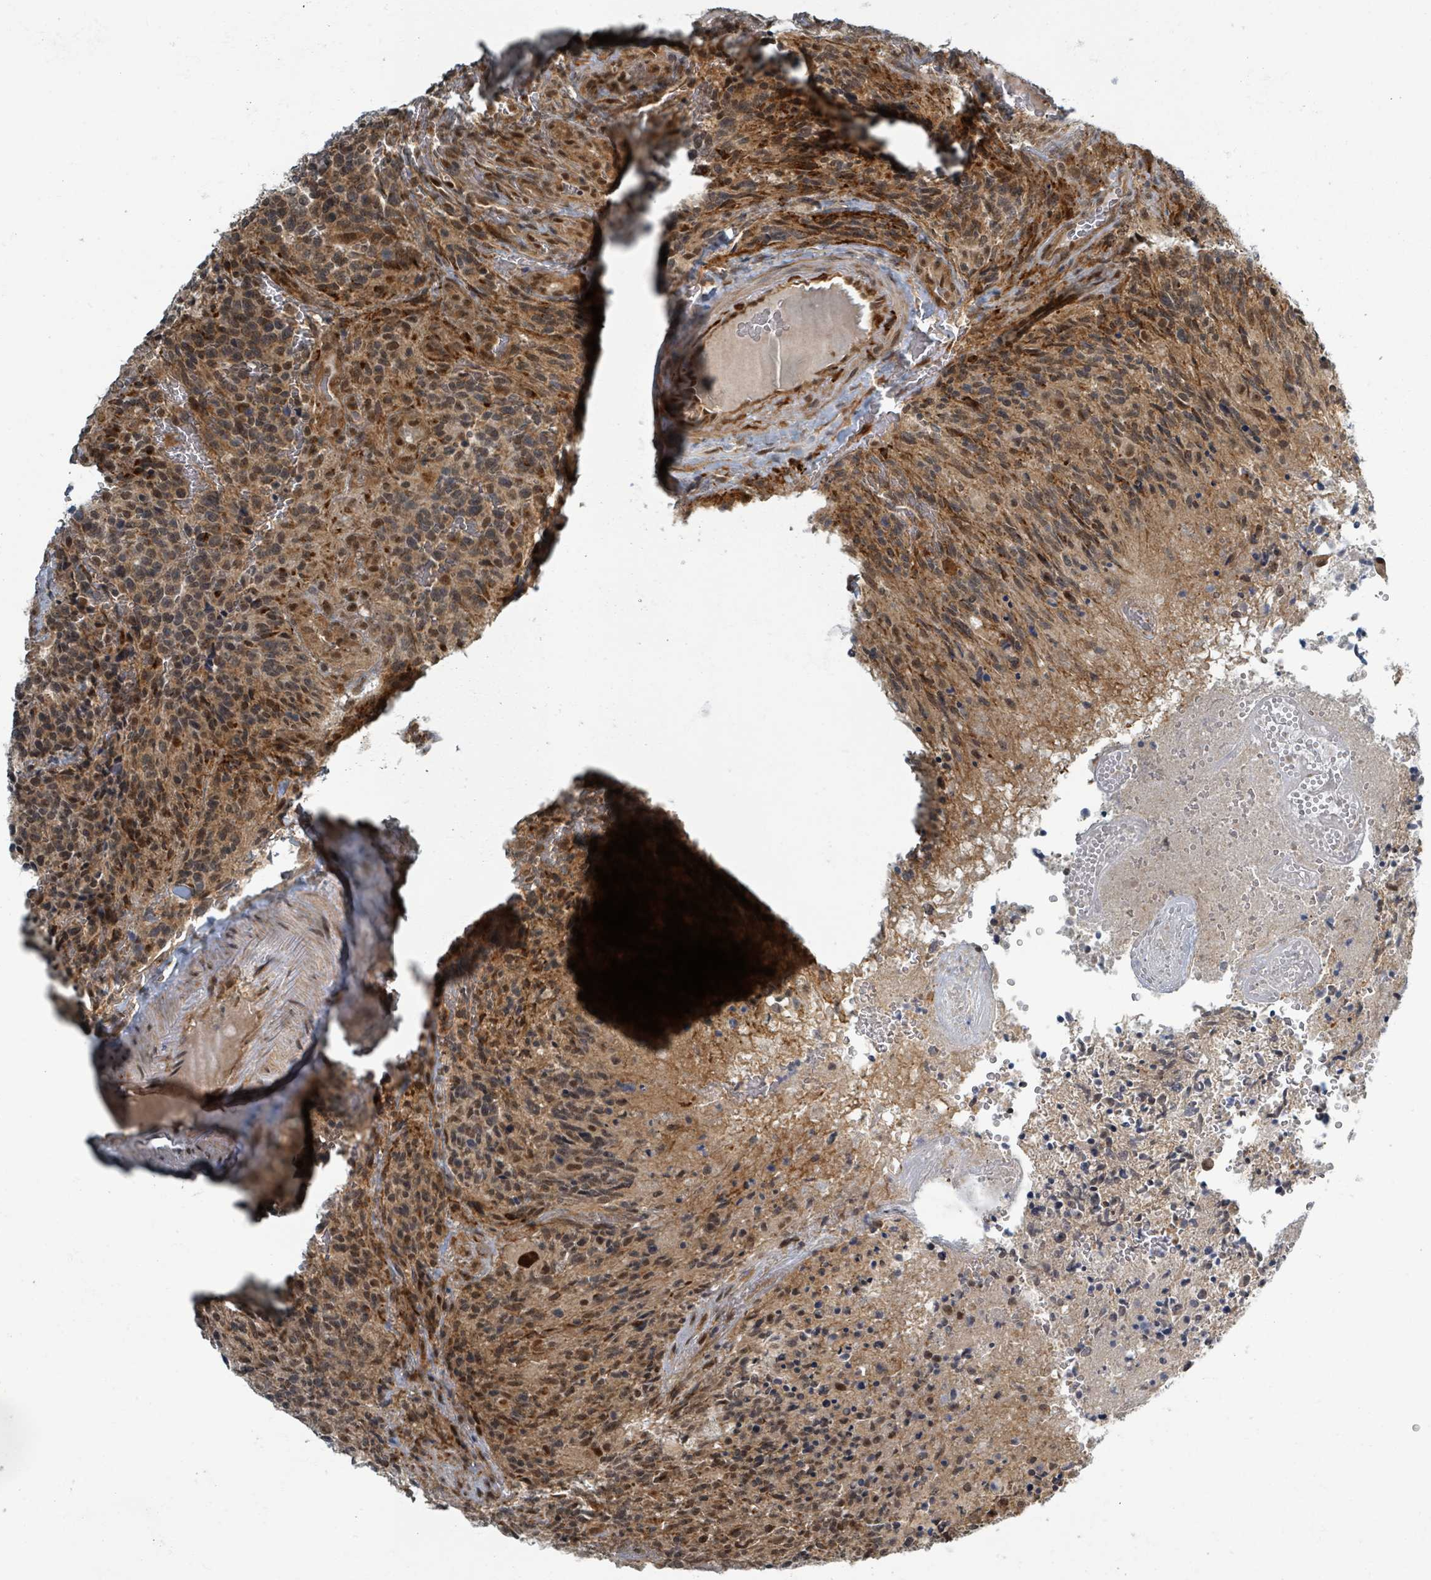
{"staining": {"intensity": "moderate", "quantity": "25%-75%", "location": "cytoplasmic/membranous,nuclear"}, "tissue": "glioma", "cell_type": "Tumor cells", "image_type": "cancer", "snomed": [{"axis": "morphology", "description": "Glioma, malignant, High grade"}, {"axis": "topography", "description": "Brain"}], "caption": "This is a photomicrograph of immunohistochemistry (IHC) staining of glioma, which shows moderate expression in the cytoplasmic/membranous and nuclear of tumor cells.", "gene": "INTS15", "patient": {"sex": "male", "age": 36}}